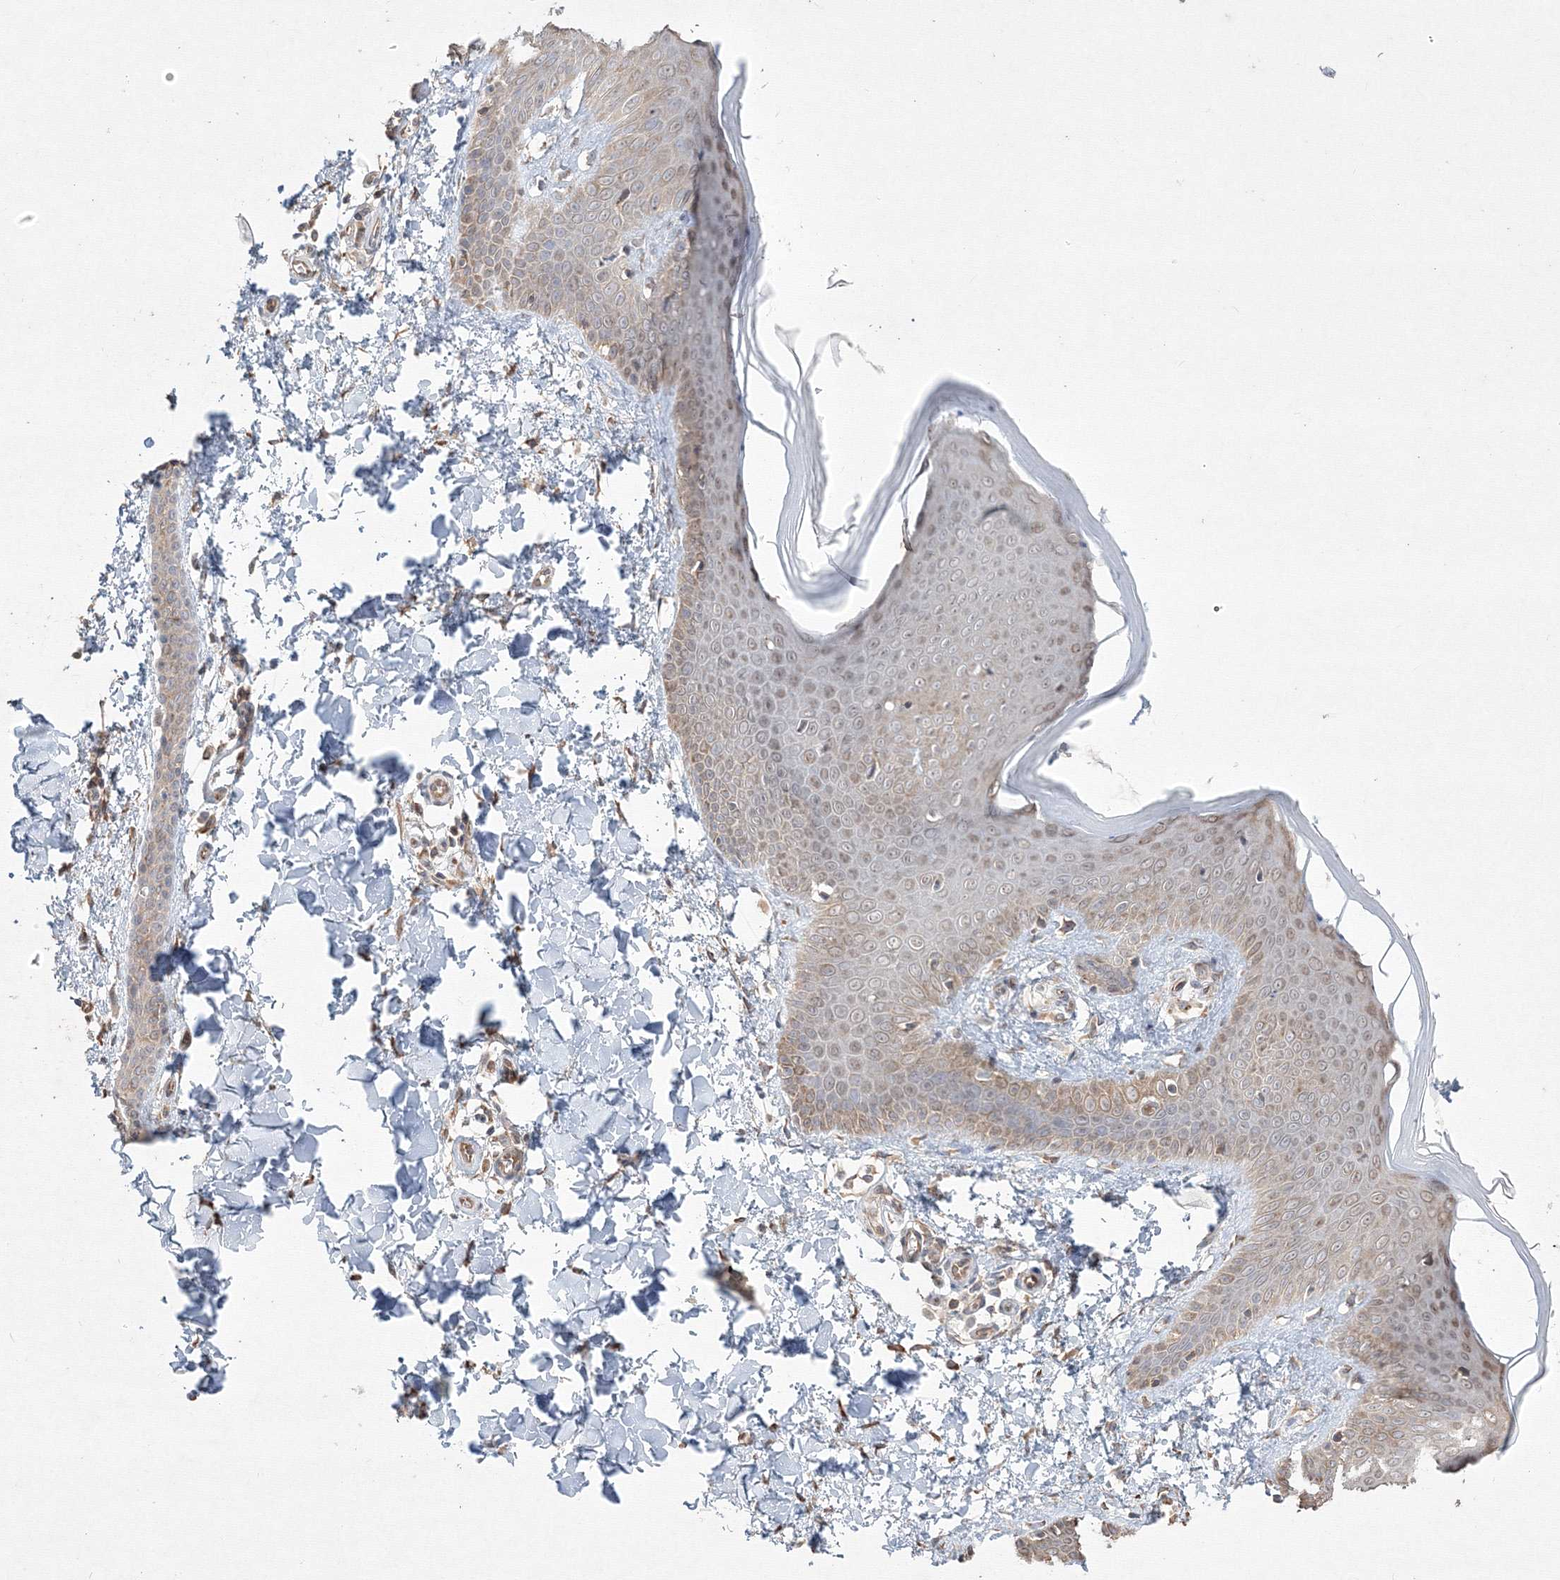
{"staining": {"intensity": "weak", "quantity": ">75%", "location": "cytoplasmic/membranous"}, "tissue": "skin", "cell_type": "Fibroblasts", "image_type": "normal", "snomed": [{"axis": "morphology", "description": "Normal tissue, NOS"}, {"axis": "topography", "description": "Skin"}], "caption": "Protein expression analysis of benign human skin reveals weak cytoplasmic/membranous expression in about >75% of fibroblasts. Nuclei are stained in blue.", "gene": "FBXL8", "patient": {"sex": "male", "age": 36}}